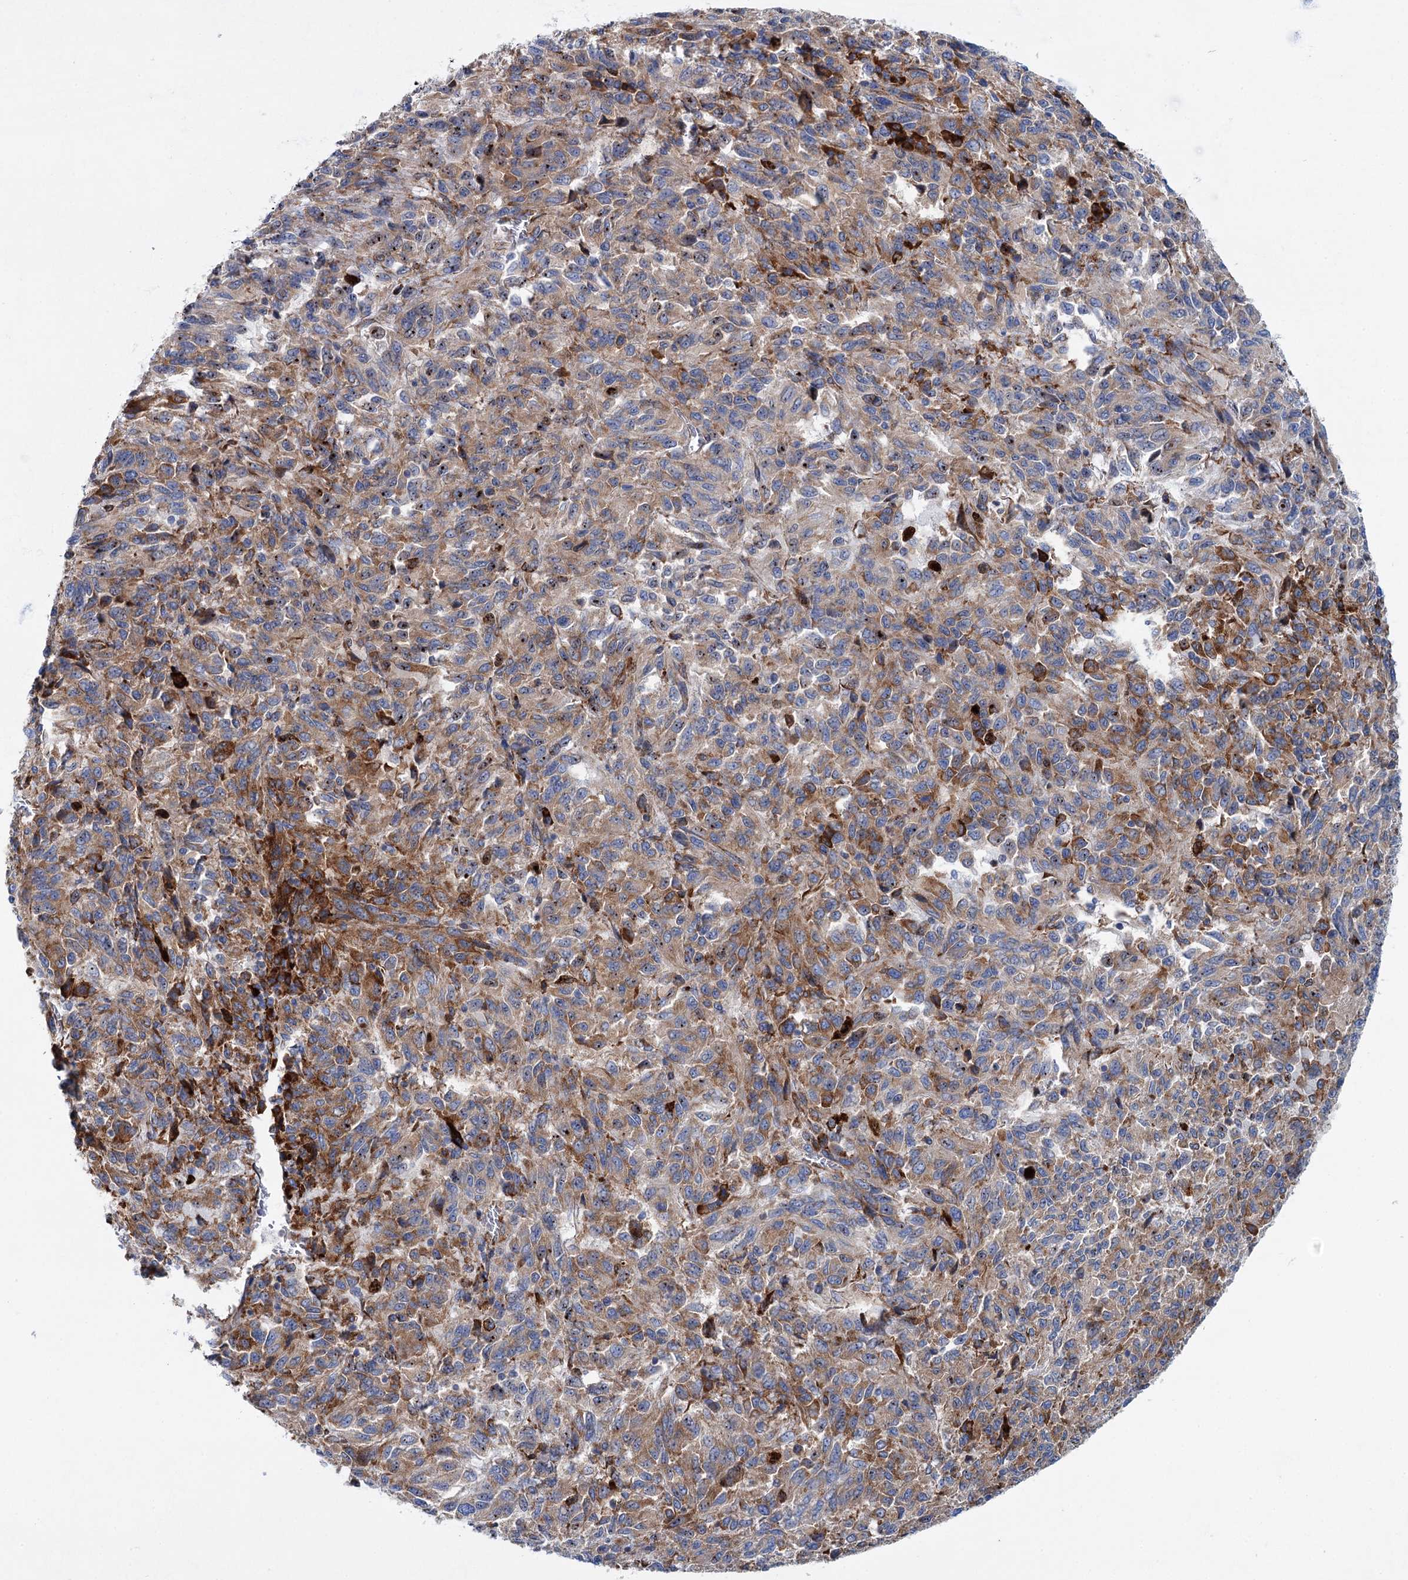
{"staining": {"intensity": "moderate", "quantity": ">75%", "location": "cytoplasmic/membranous"}, "tissue": "melanoma", "cell_type": "Tumor cells", "image_type": "cancer", "snomed": [{"axis": "morphology", "description": "Malignant melanoma, Metastatic site"}, {"axis": "topography", "description": "Lung"}], "caption": "Protein staining by immunohistochemistry demonstrates moderate cytoplasmic/membranous staining in about >75% of tumor cells in melanoma.", "gene": "SHE", "patient": {"sex": "male", "age": 64}}